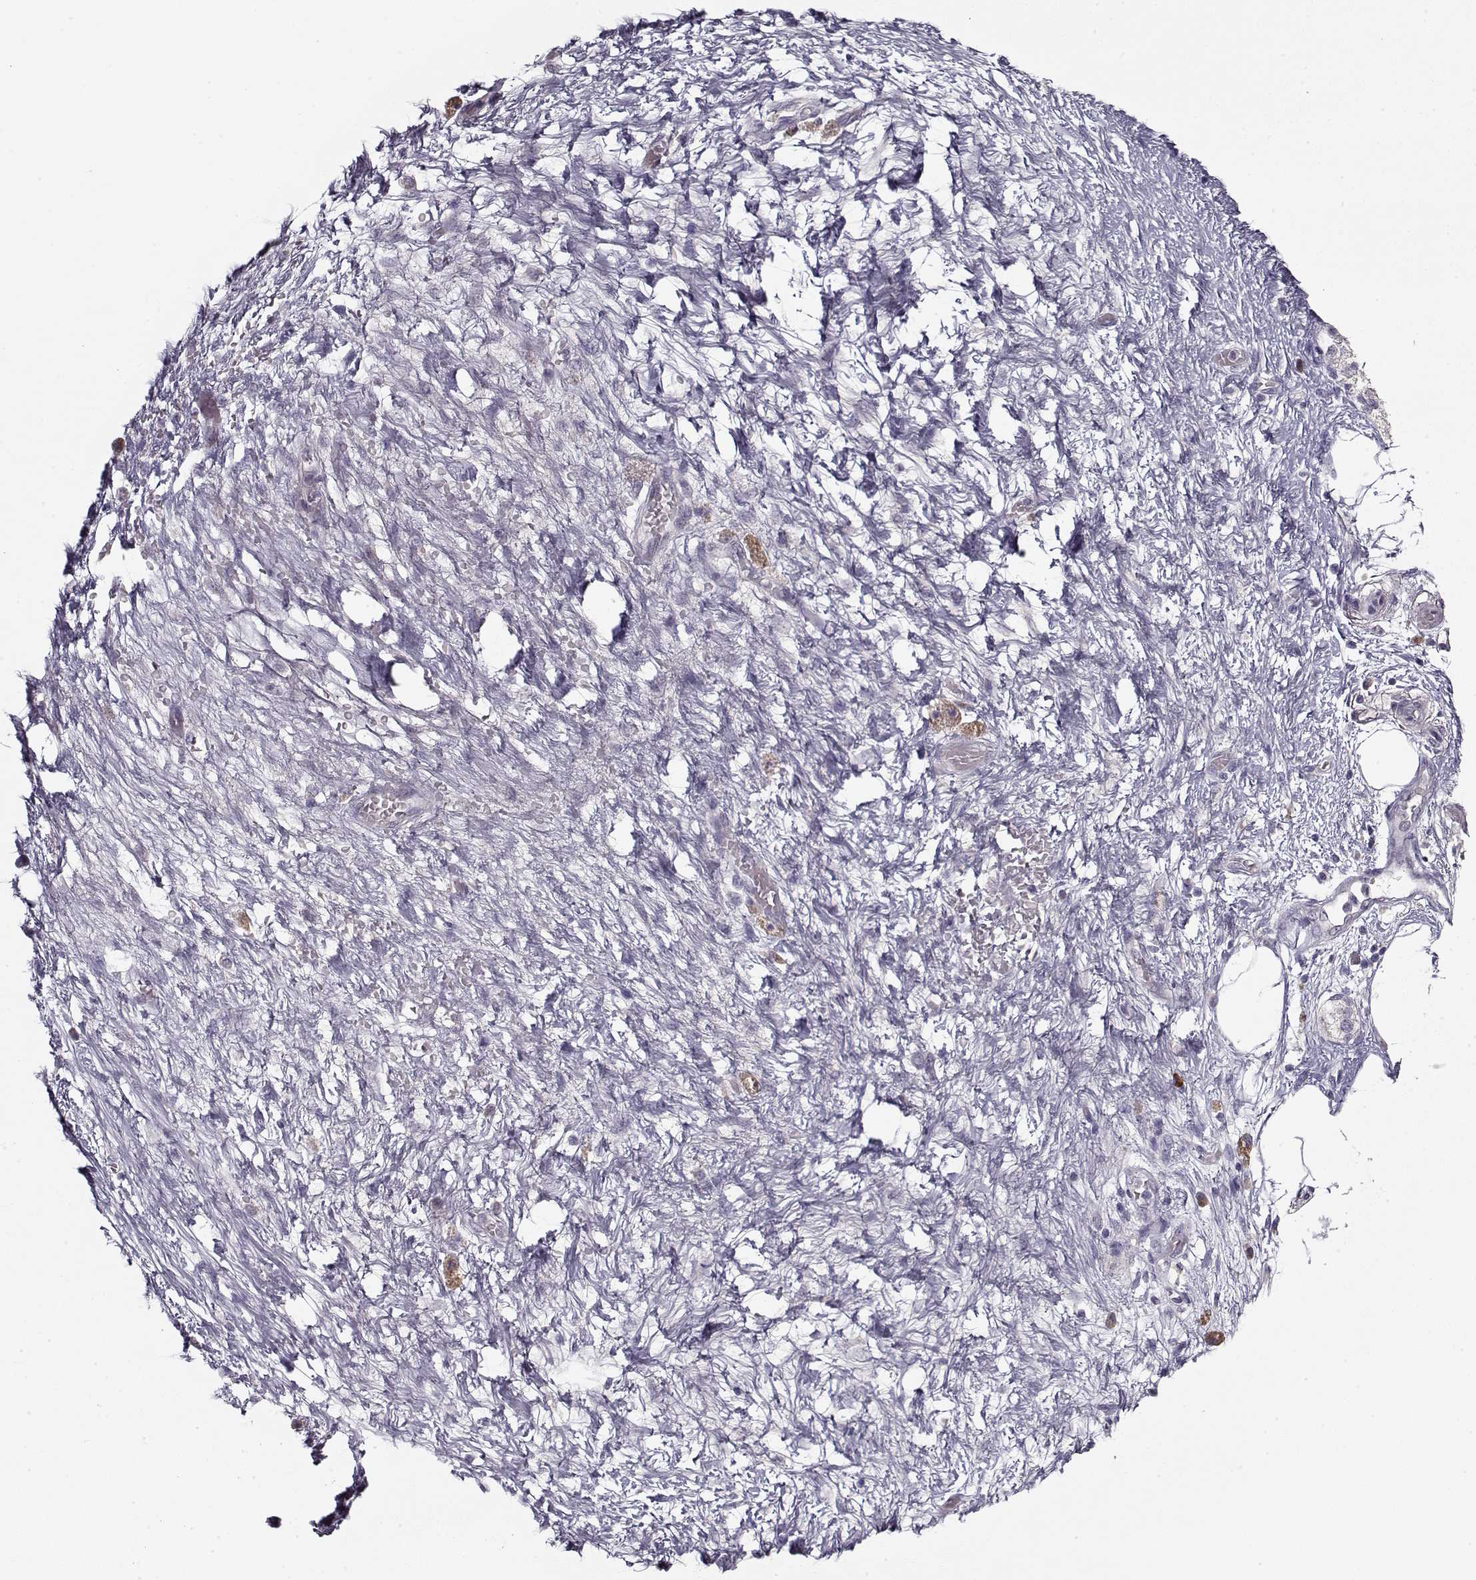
{"staining": {"intensity": "negative", "quantity": "none", "location": "none"}, "tissue": "pancreatic cancer", "cell_type": "Tumor cells", "image_type": "cancer", "snomed": [{"axis": "morphology", "description": "Adenocarcinoma, NOS"}, {"axis": "topography", "description": "Pancreas"}], "caption": "Tumor cells show no significant staining in pancreatic adenocarcinoma.", "gene": "KRT9", "patient": {"sex": "female", "age": 72}}